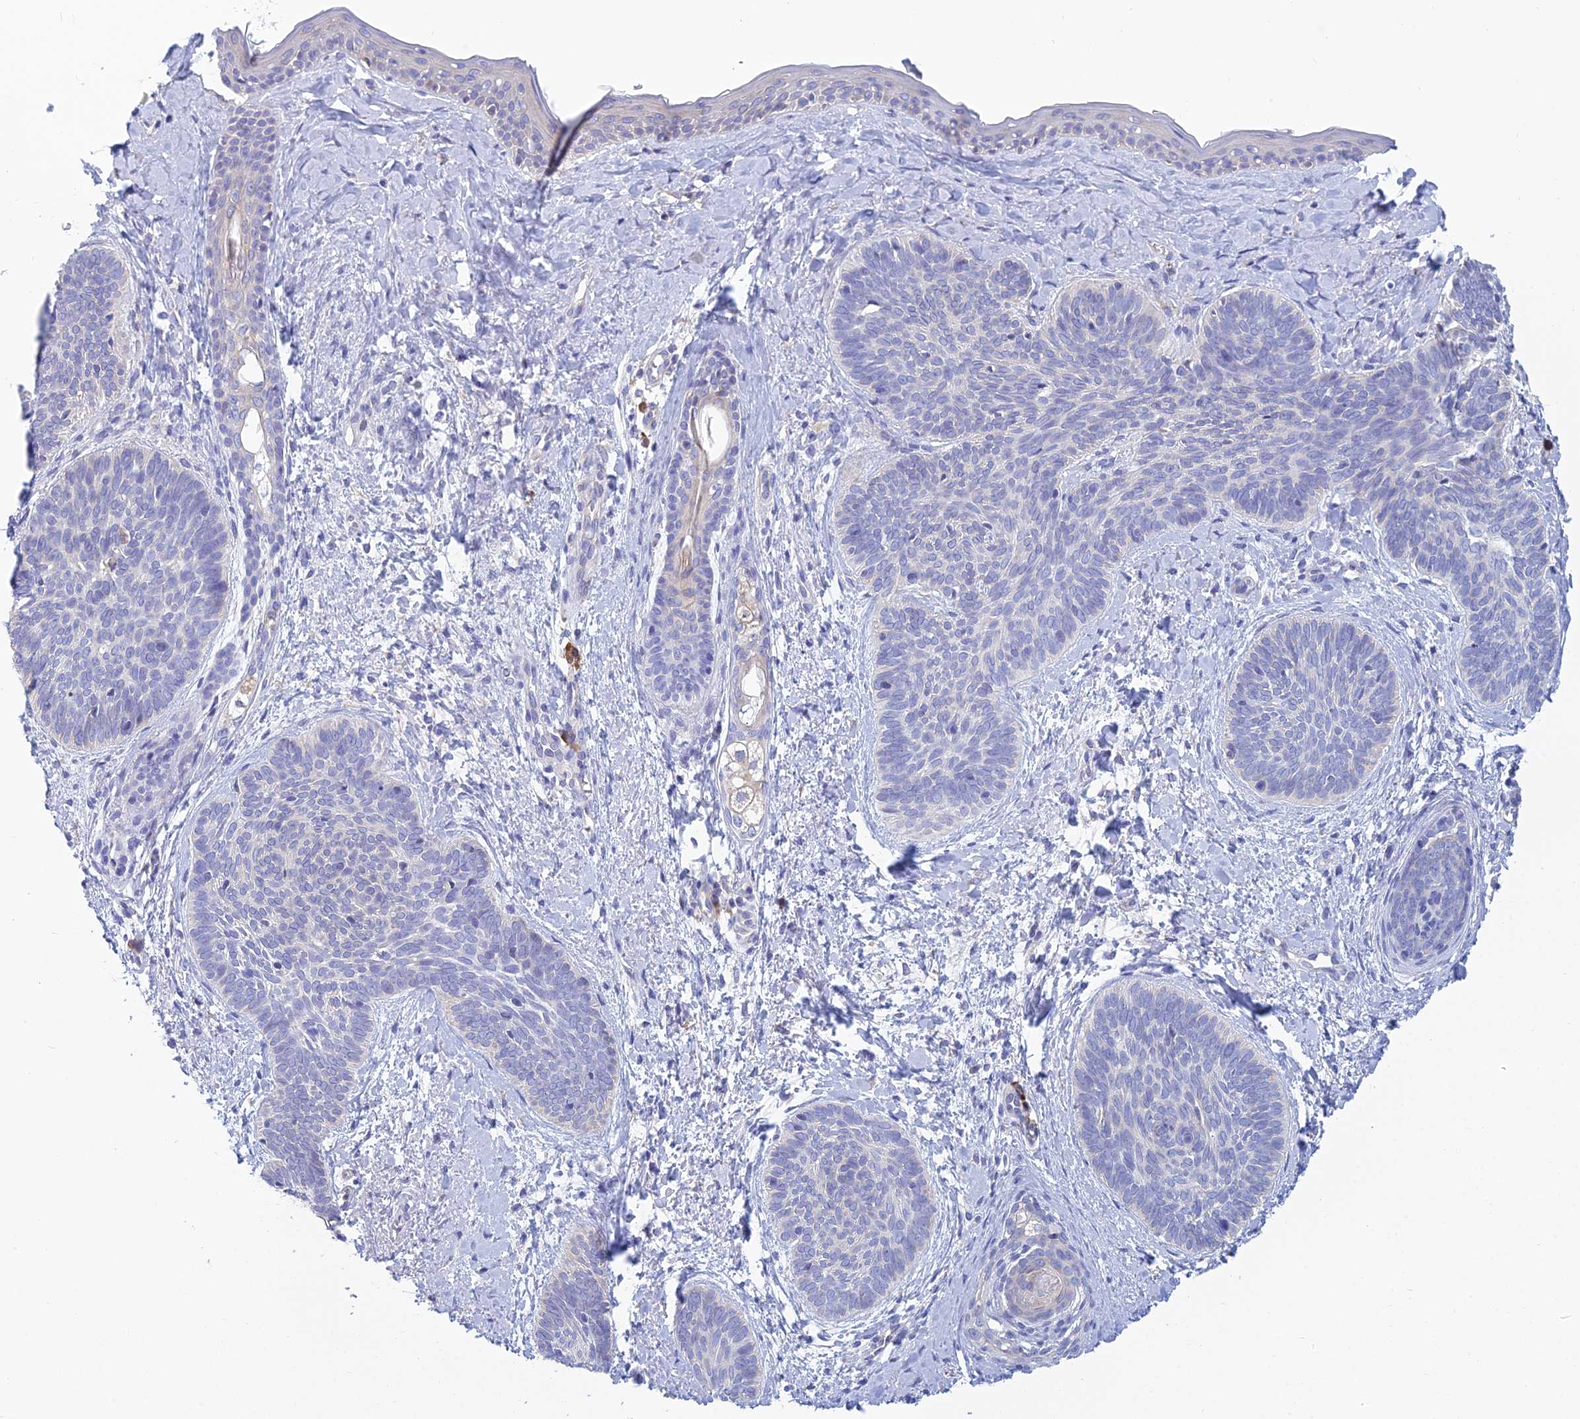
{"staining": {"intensity": "negative", "quantity": "none", "location": "none"}, "tissue": "skin cancer", "cell_type": "Tumor cells", "image_type": "cancer", "snomed": [{"axis": "morphology", "description": "Basal cell carcinoma"}, {"axis": "topography", "description": "Skin"}], "caption": "Tumor cells are negative for protein expression in human skin basal cell carcinoma.", "gene": "HM13", "patient": {"sex": "female", "age": 81}}